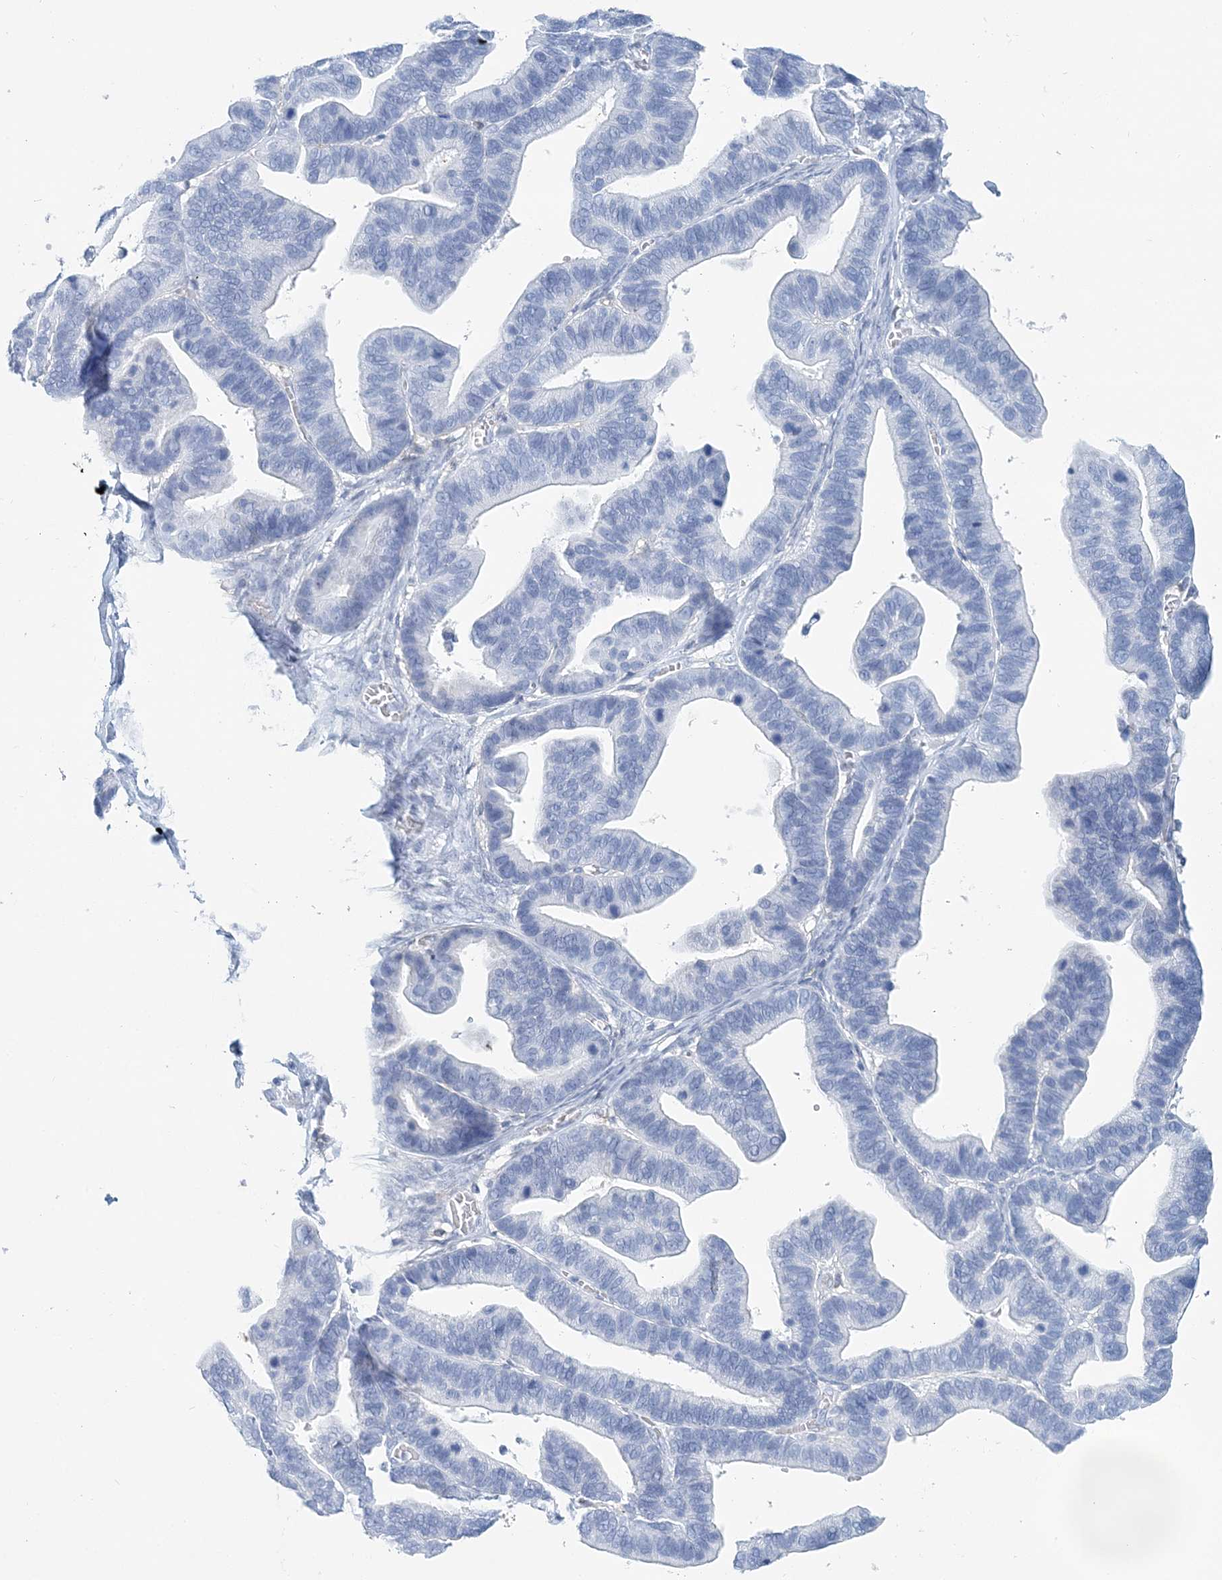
{"staining": {"intensity": "negative", "quantity": "none", "location": "none"}, "tissue": "ovarian cancer", "cell_type": "Tumor cells", "image_type": "cancer", "snomed": [{"axis": "morphology", "description": "Cystadenocarcinoma, serous, NOS"}, {"axis": "topography", "description": "Ovary"}], "caption": "Tumor cells are negative for brown protein staining in ovarian cancer (serous cystadenocarcinoma).", "gene": "NKX6-1", "patient": {"sex": "female", "age": 56}}